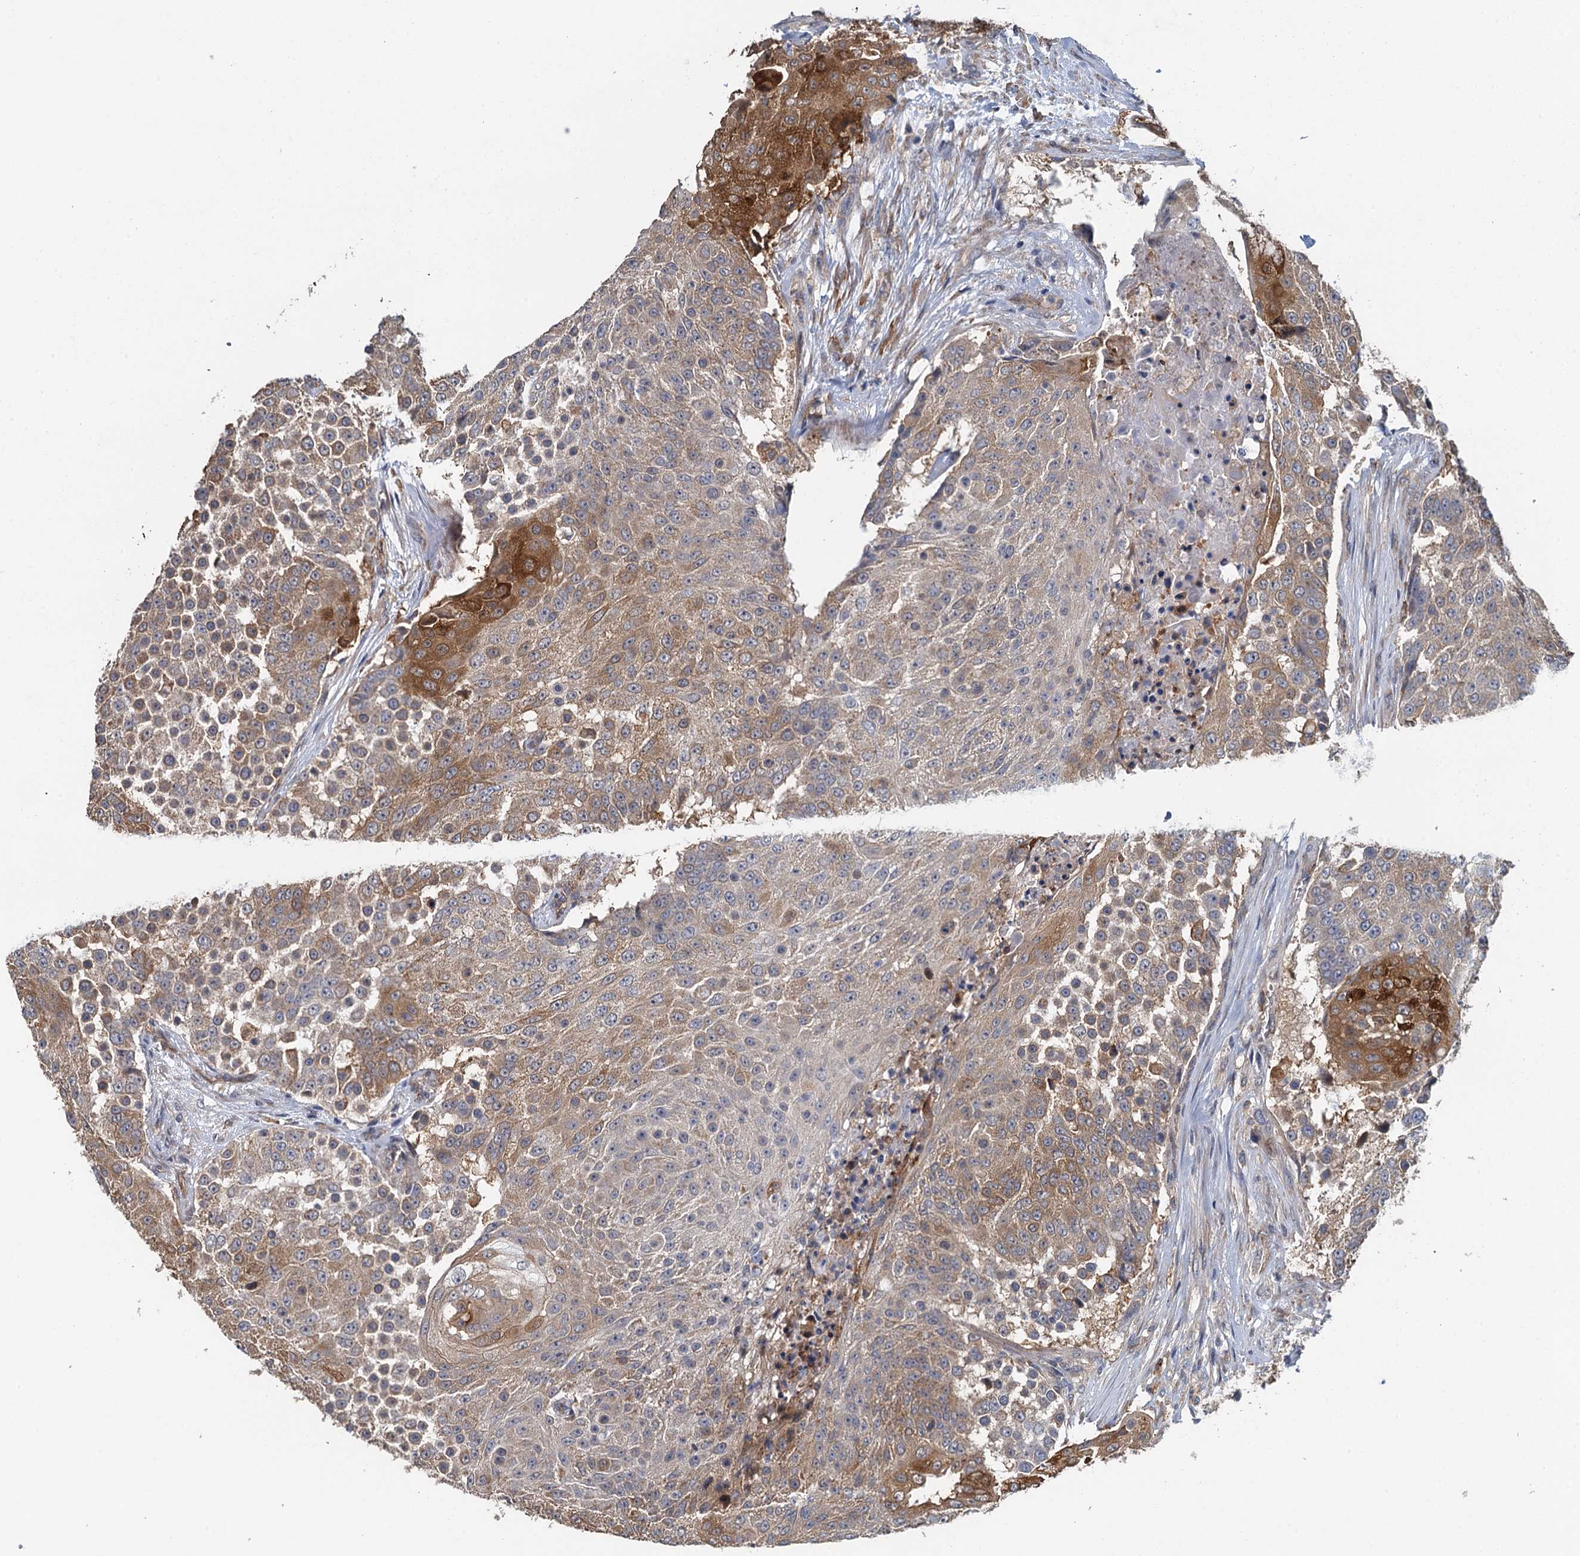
{"staining": {"intensity": "strong", "quantity": "<25%", "location": "cytoplasmic/membranous"}, "tissue": "urothelial cancer", "cell_type": "Tumor cells", "image_type": "cancer", "snomed": [{"axis": "morphology", "description": "Urothelial carcinoma, High grade"}, {"axis": "topography", "description": "Urinary bladder"}], "caption": "There is medium levels of strong cytoplasmic/membranous positivity in tumor cells of urothelial cancer, as demonstrated by immunohistochemical staining (brown color).", "gene": "RSAD2", "patient": {"sex": "female", "age": 63}}